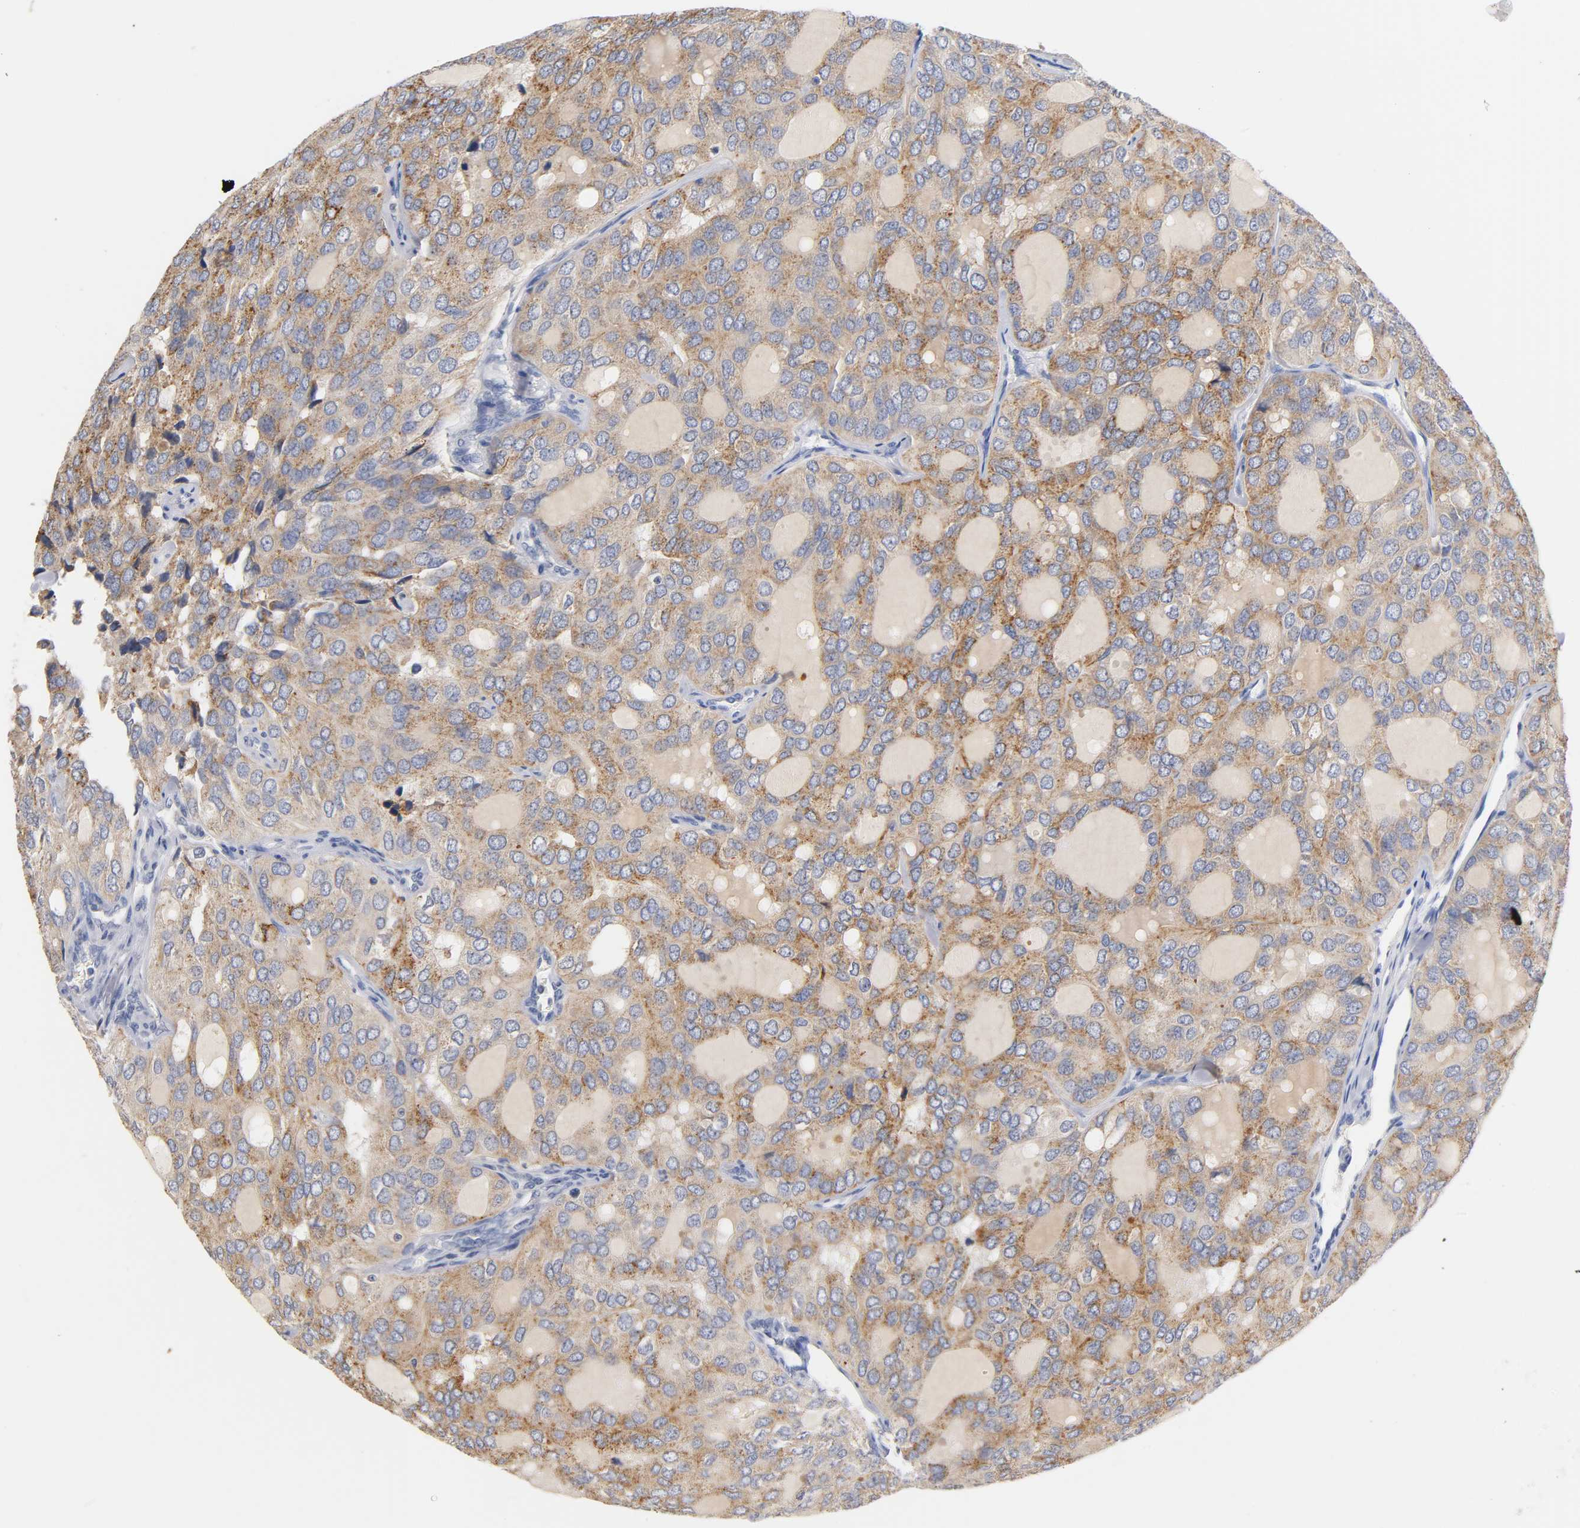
{"staining": {"intensity": "moderate", "quantity": ">75%", "location": "cytoplasmic/membranous"}, "tissue": "thyroid cancer", "cell_type": "Tumor cells", "image_type": "cancer", "snomed": [{"axis": "morphology", "description": "Follicular adenoma carcinoma, NOS"}, {"axis": "topography", "description": "Thyroid gland"}], "caption": "IHC image of human thyroid cancer (follicular adenoma carcinoma) stained for a protein (brown), which shows medium levels of moderate cytoplasmic/membranous positivity in approximately >75% of tumor cells.", "gene": "SEMA5A", "patient": {"sex": "male", "age": 75}}